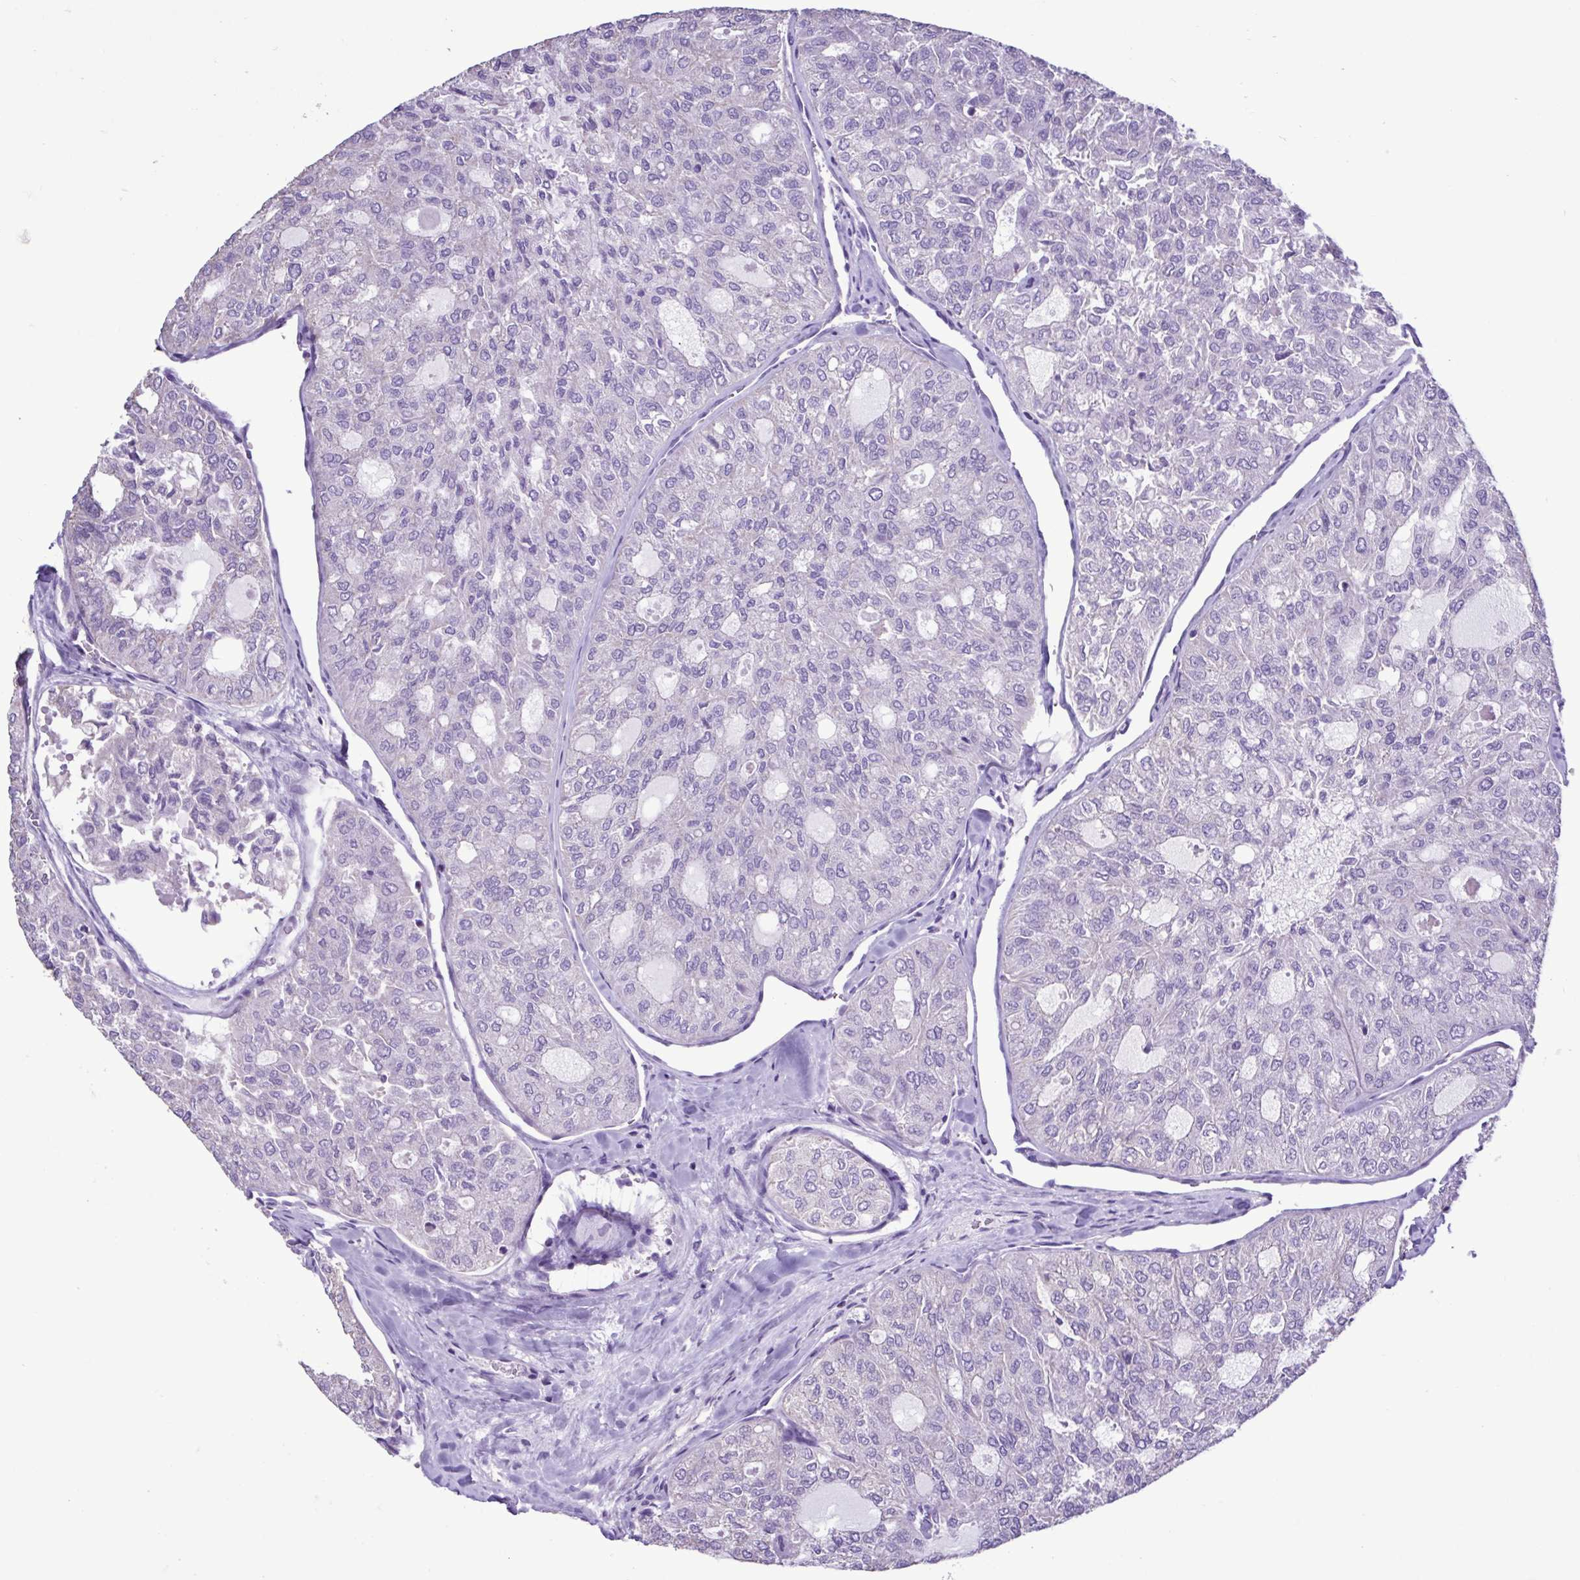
{"staining": {"intensity": "negative", "quantity": "none", "location": "none"}, "tissue": "thyroid cancer", "cell_type": "Tumor cells", "image_type": "cancer", "snomed": [{"axis": "morphology", "description": "Follicular adenoma carcinoma, NOS"}, {"axis": "topography", "description": "Thyroid gland"}], "caption": "Tumor cells are negative for brown protein staining in follicular adenoma carcinoma (thyroid).", "gene": "PLA2G4E", "patient": {"sex": "male", "age": 75}}